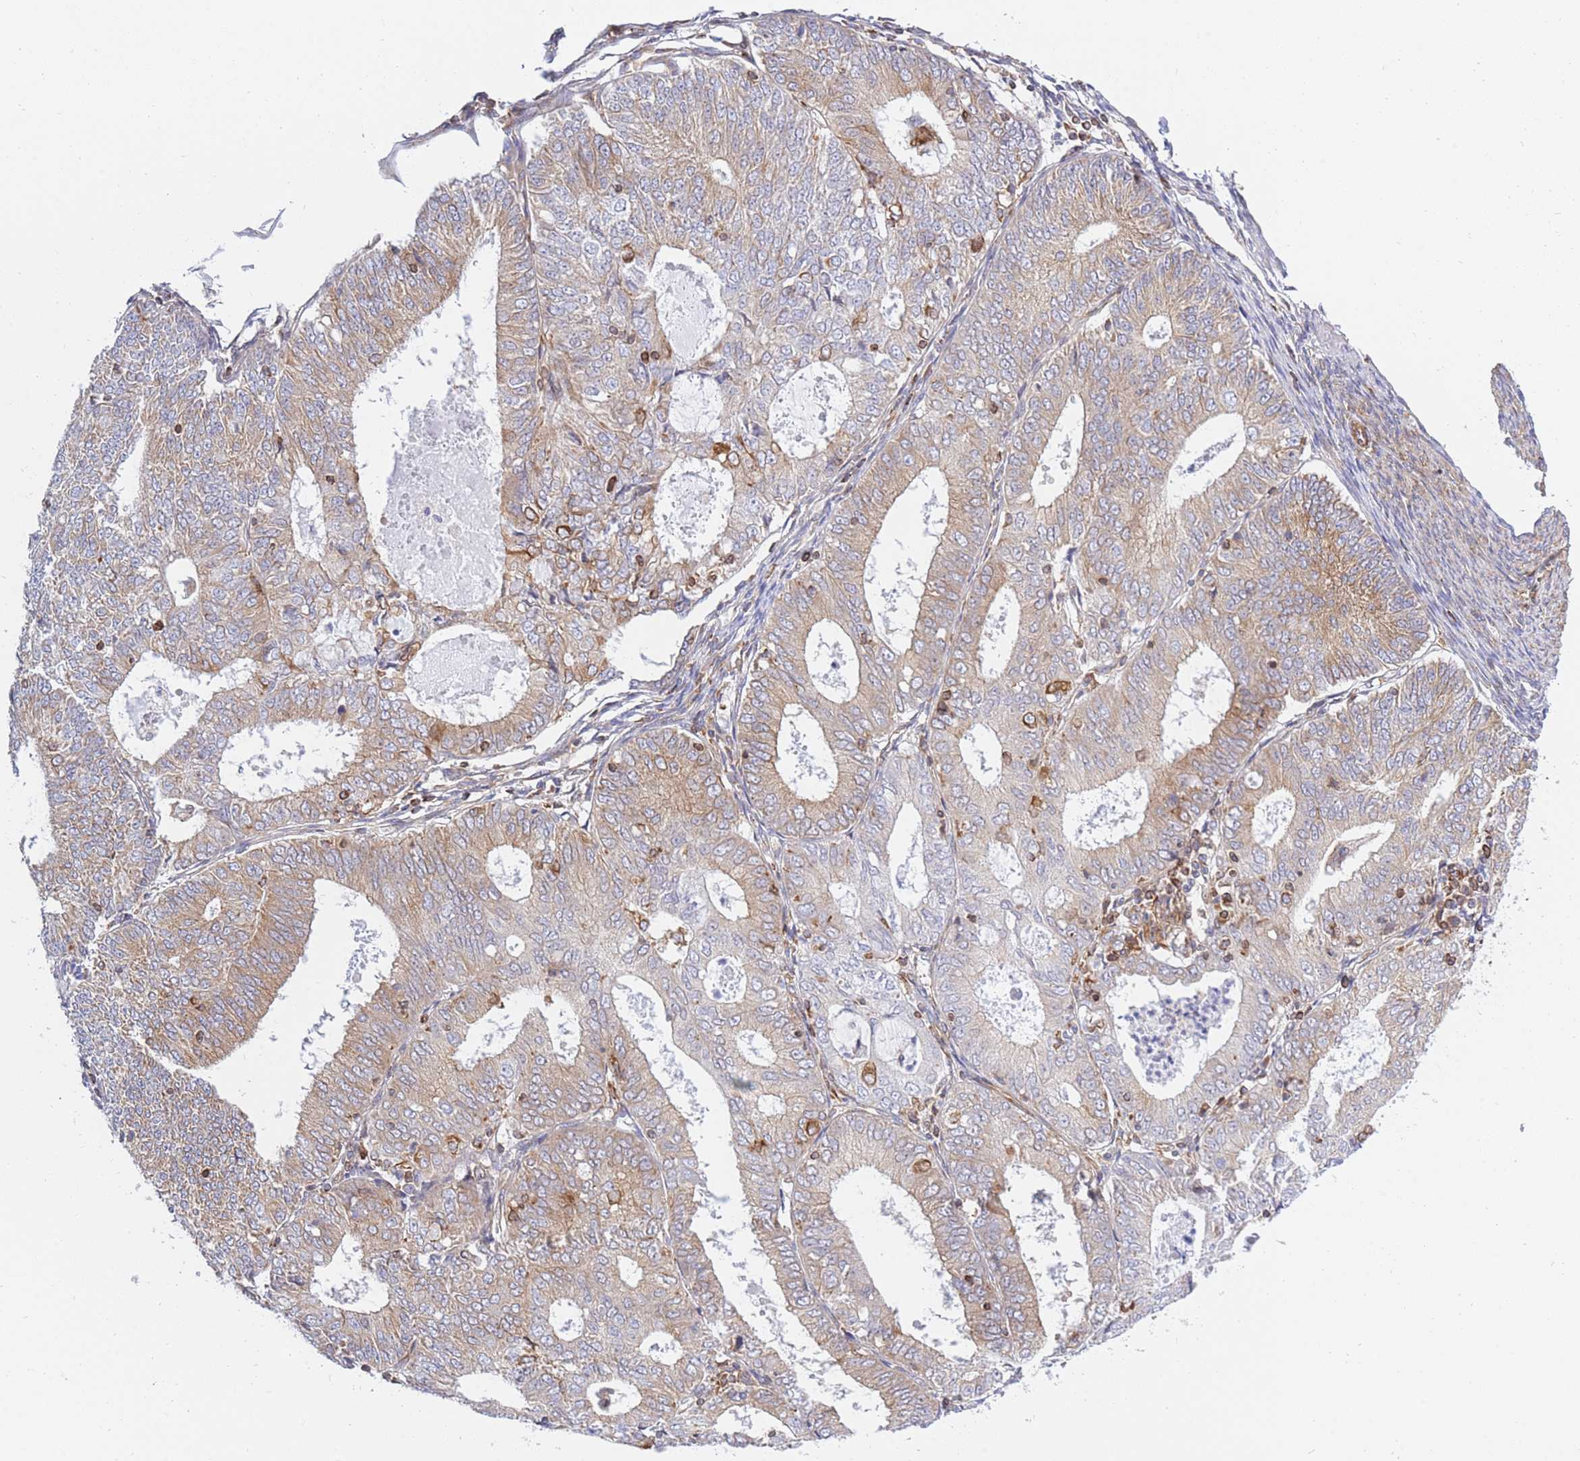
{"staining": {"intensity": "moderate", "quantity": "<25%", "location": "cytoplasmic/membranous"}, "tissue": "endometrial cancer", "cell_type": "Tumor cells", "image_type": "cancer", "snomed": [{"axis": "morphology", "description": "Adenocarcinoma, NOS"}, {"axis": "topography", "description": "Endometrium"}], "caption": "Brown immunohistochemical staining in endometrial cancer displays moderate cytoplasmic/membranous positivity in about <25% of tumor cells.", "gene": "REM1", "patient": {"sex": "female", "age": 57}}